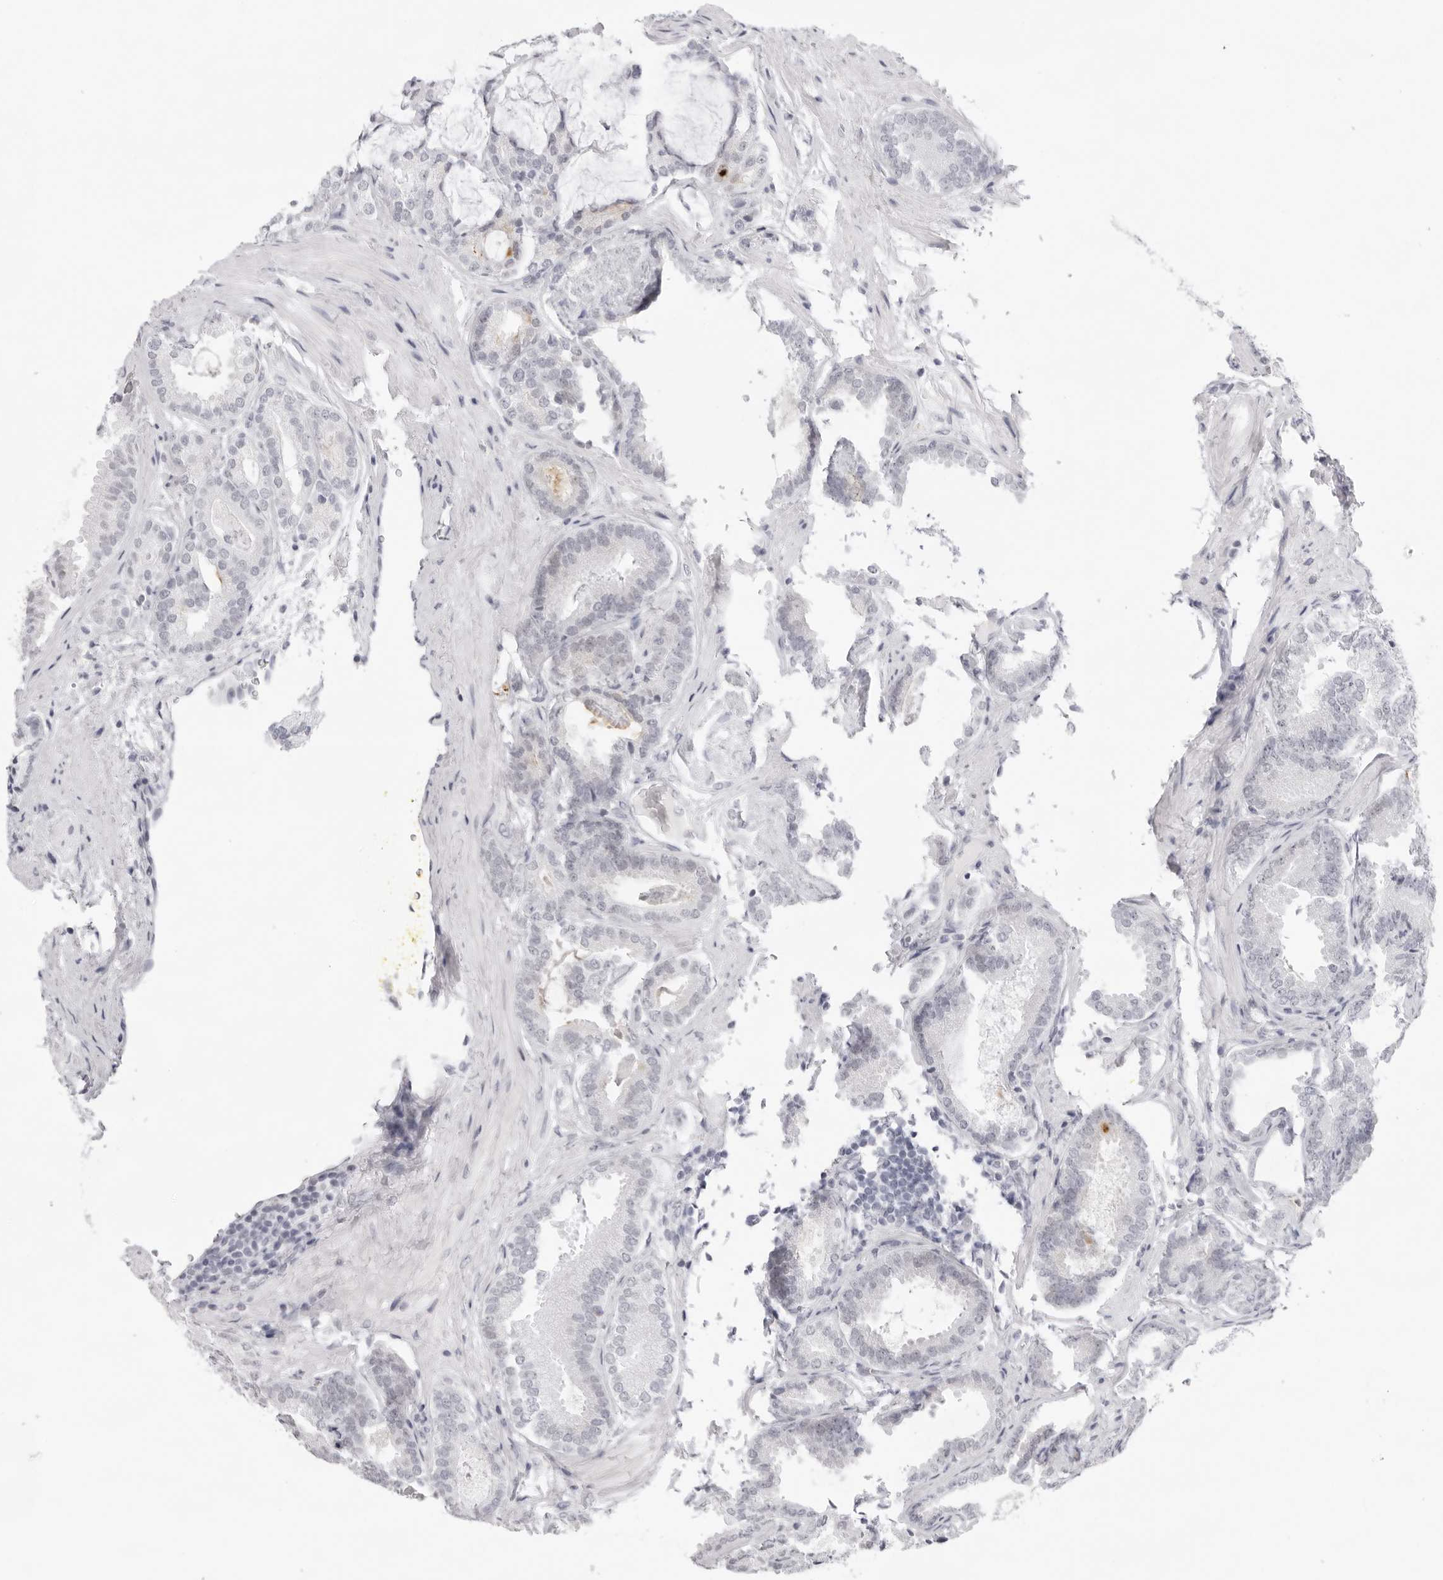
{"staining": {"intensity": "negative", "quantity": "none", "location": "none"}, "tissue": "prostate cancer", "cell_type": "Tumor cells", "image_type": "cancer", "snomed": [{"axis": "morphology", "description": "Adenocarcinoma, Low grade"}, {"axis": "topography", "description": "Prostate"}], "caption": "Photomicrograph shows no significant protein staining in tumor cells of prostate low-grade adenocarcinoma.", "gene": "KLK12", "patient": {"sex": "male", "age": 71}}